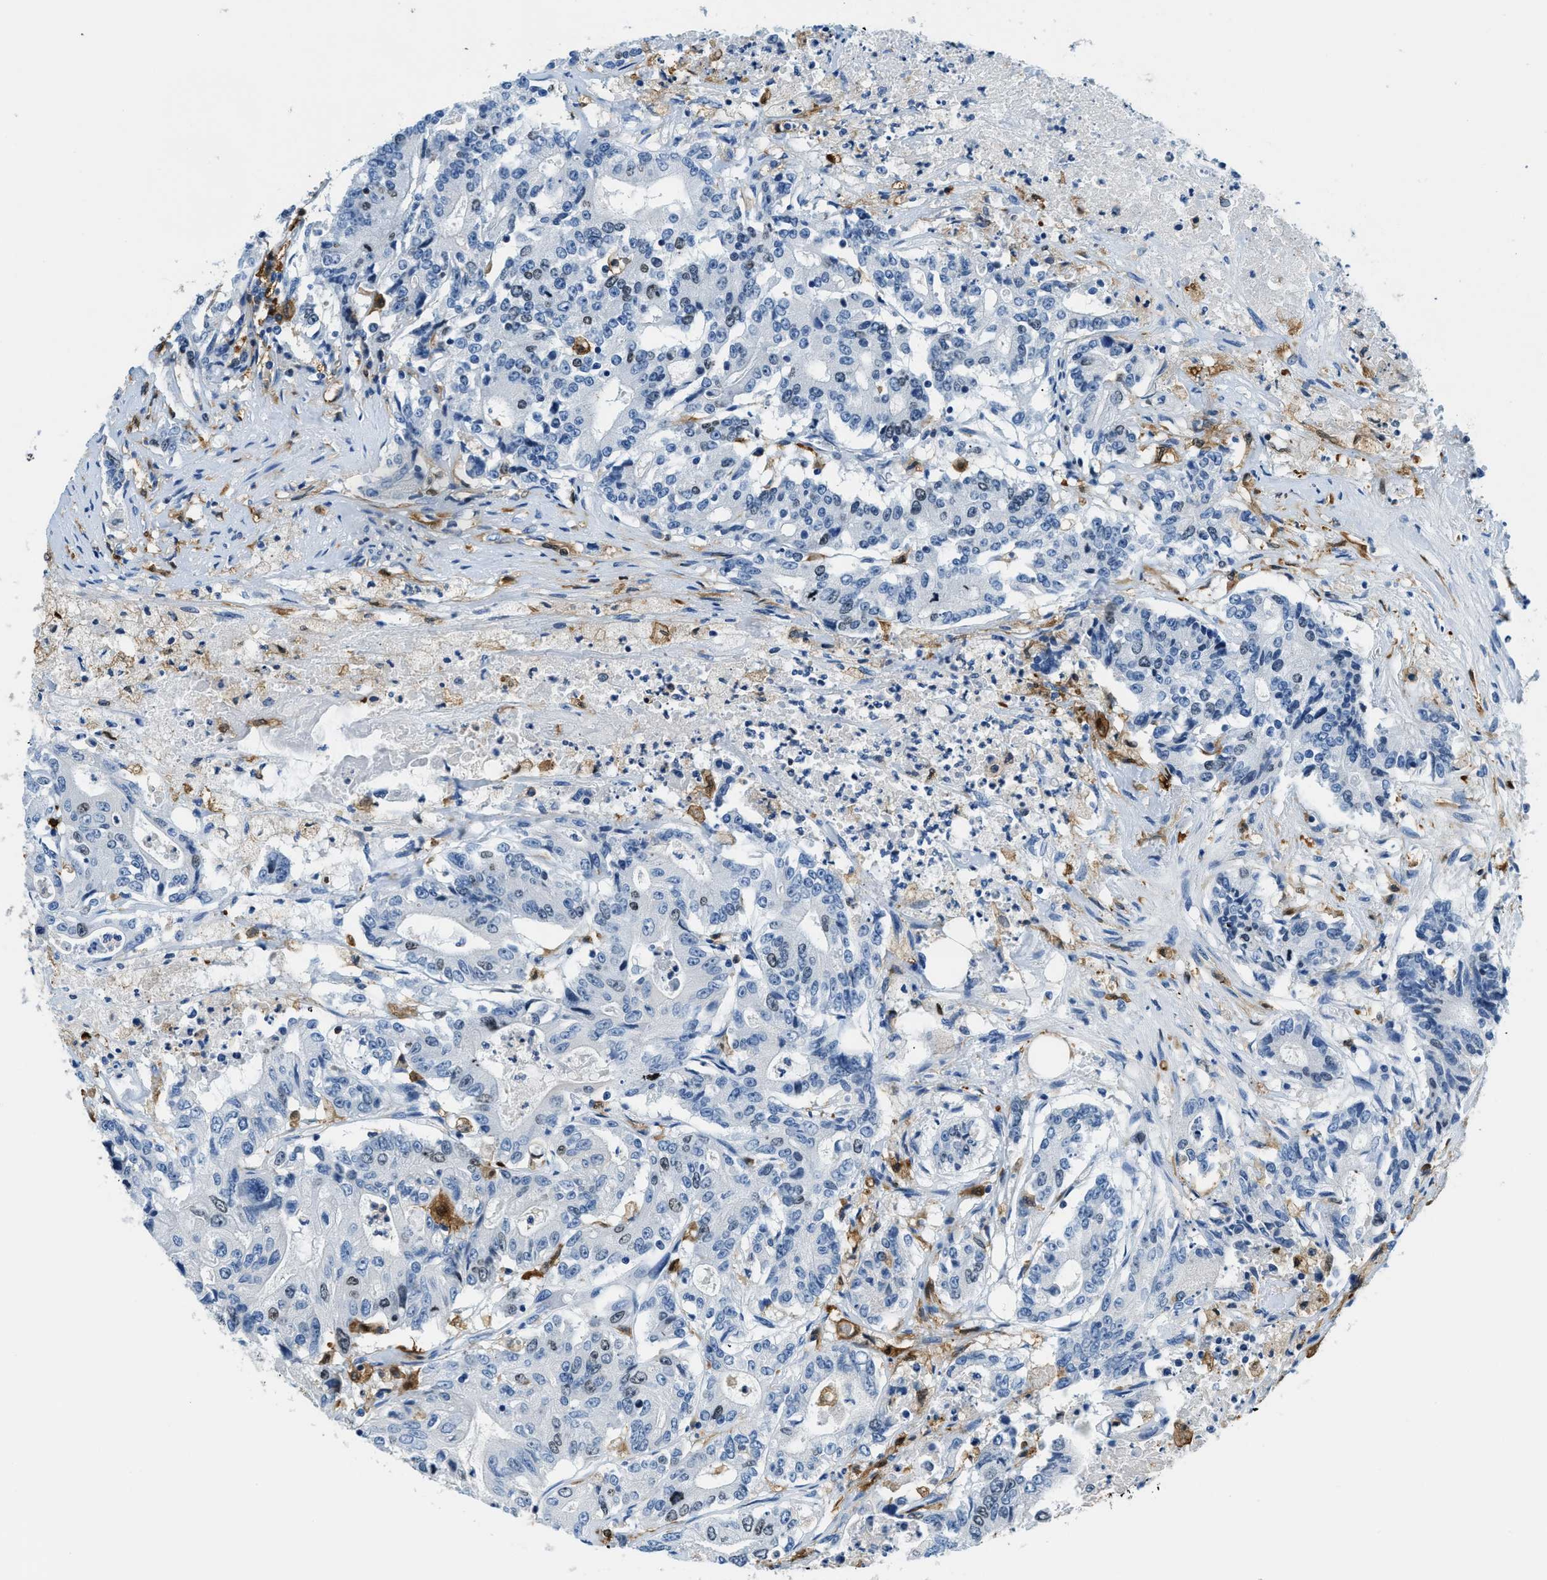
{"staining": {"intensity": "negative", "quantity": "none", "location": "none"}, "tissue": "colorectal cancer", "cell_type": "Tumor cells", "image_type": "cancer", "snomed": [{"axis": "morphology", "description": "Adenocarcinoma, NOS"}, {"axis": "topography", "description": "Colon"}], "caption": "This is an immunohistochemistry histopathology image of human colorectal cancer. There is no expression in tumor cells.", "gene": "CAPG", "patient": {"sex": "female", "age": 77}}